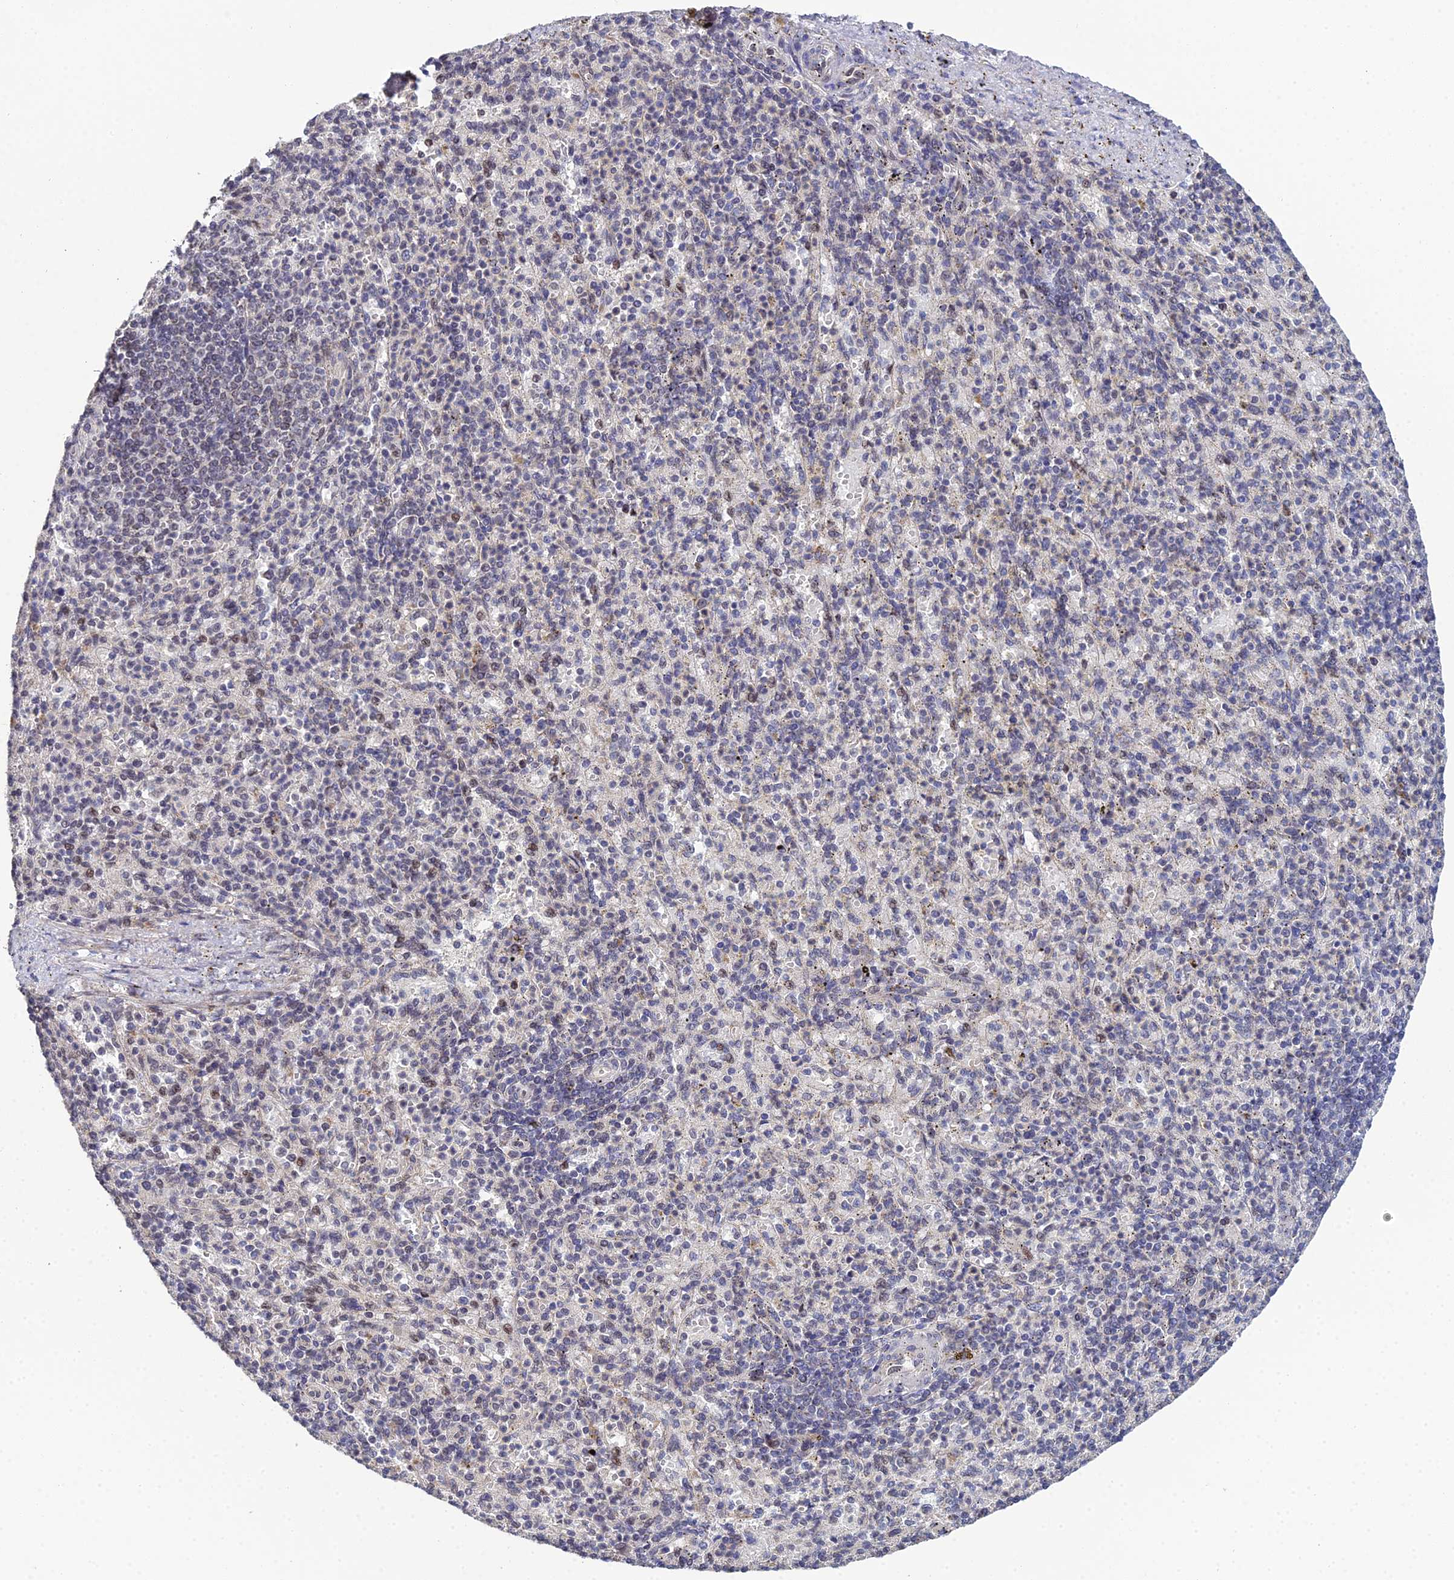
{"staining": {"intensity": "strong", "quantity": "25%-75%", "location": "nuclear"}, "tissue": "spleen", "cell_type": "Cells in red pulp", "image_type": "normal", "snomed": [{"axis": "morphology", "description": "Normal tissue, NOS"}, {"axis": "topography", "description": "Spleen"}], "caption": "A high-resolution histopathology image shows IHC staining of normal spleen, which shows strong nuclear positivity in about 25%-75% of cells in red pulp. The staining is performed using DAB brown chromogen to label protein expression. The nuclei are counter-stained blue using hematoxylin.", "gene": "BIVM", "patient": {"sex": "female", "age": 74}}